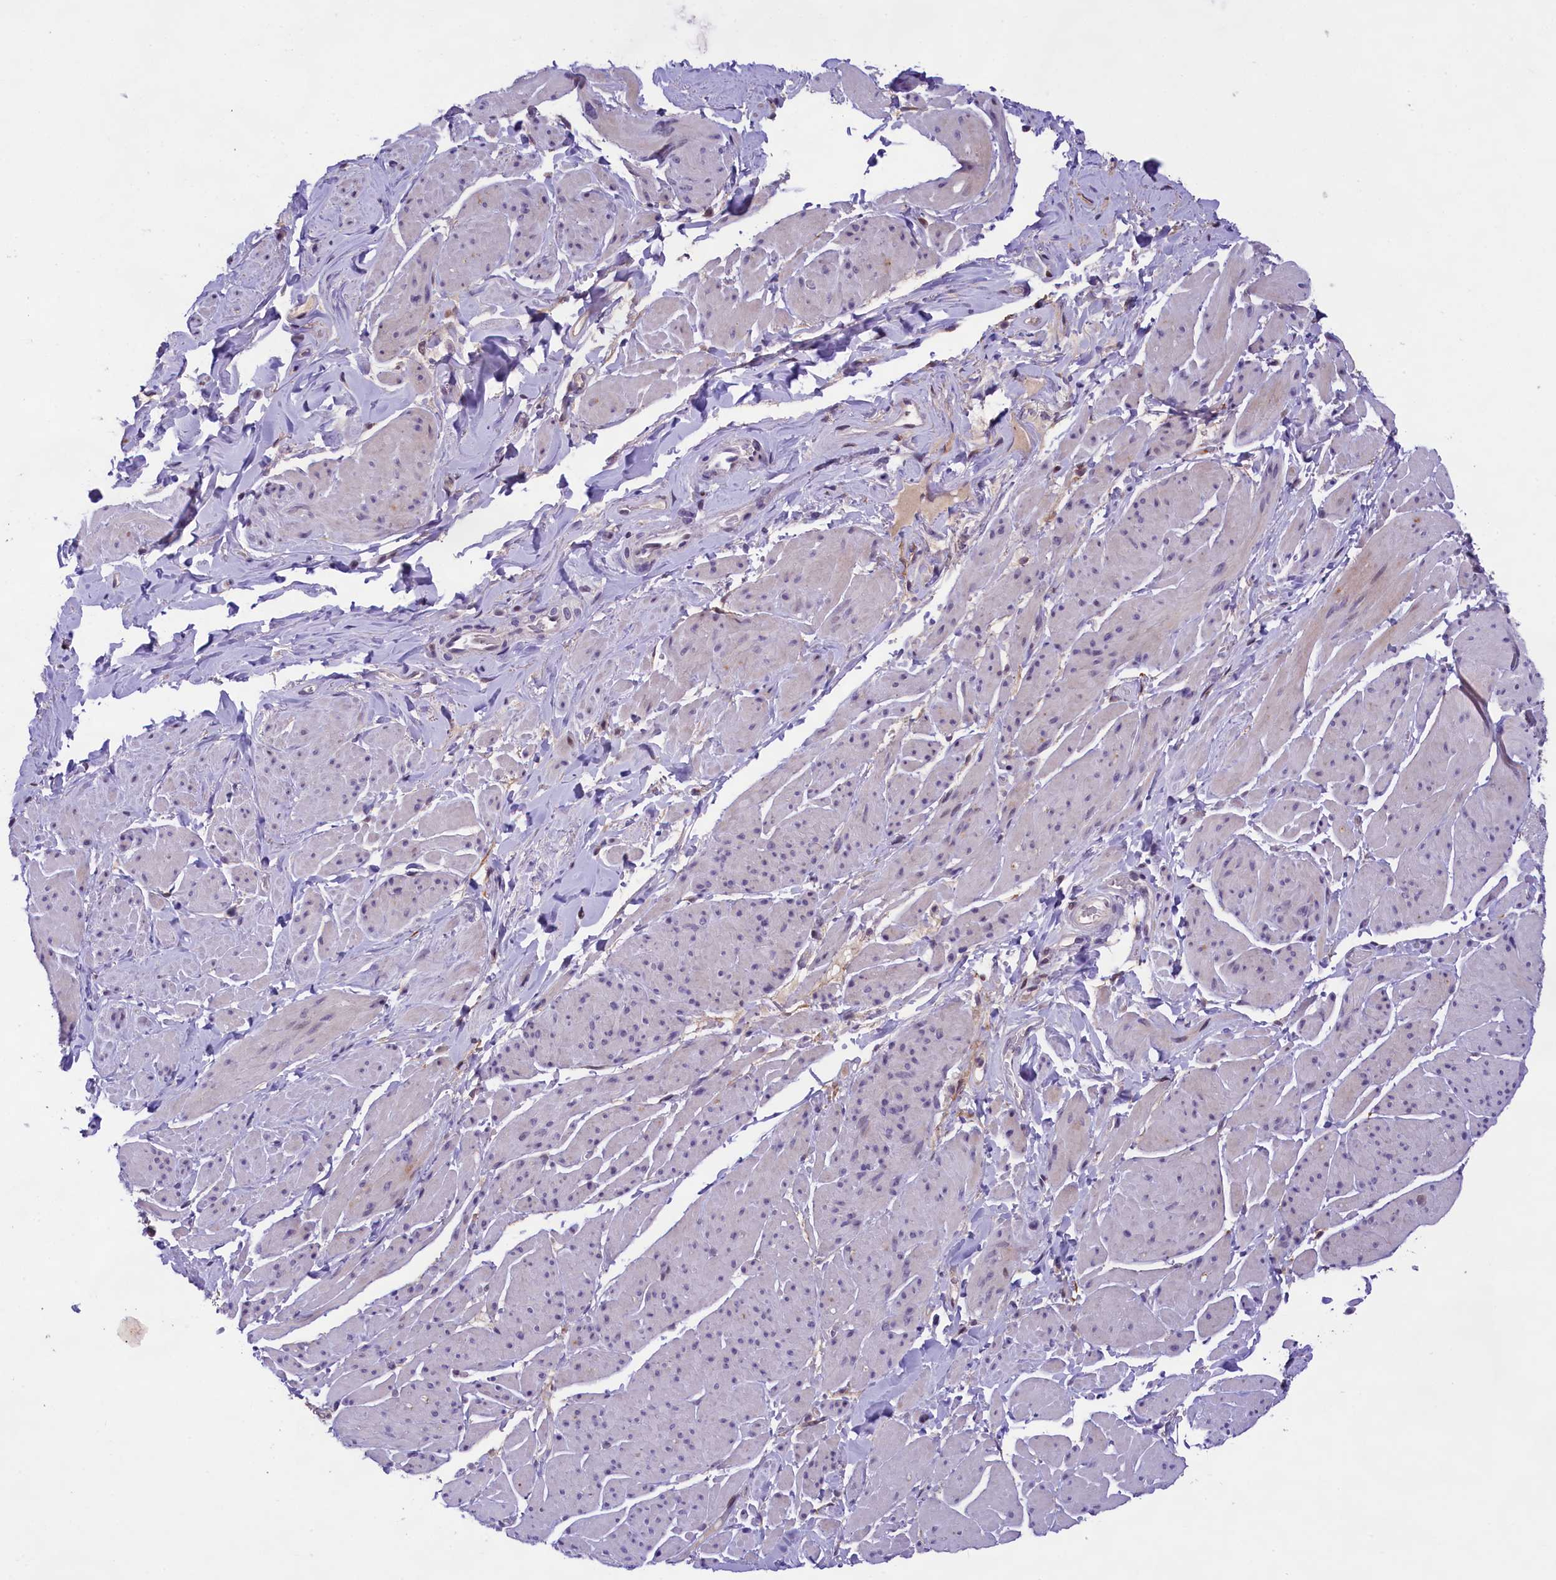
{"staining": {"intensity": "negative", "quantity": "none", "location": "none"}, "tissue": "smooth muscle", "cell_type": "Smooth muscle cells", "image_type": "normal", "snomed": [{"axis": "morphology", "description": "Normal tissue, NOS"}, {"axis": "topography", "description": "Smooth muscle"}, {"axis": "topography", "description": "Peripheral nerve tissue"}], "caption": "A high-resolution image shows immunohistochemistry (IHC) staining of unremarkable smooth muscle, which displays no significant positivity in smooth muscle cells.", "gene": "FBXO45", "patient": {"sex": "male", "age": 69}}